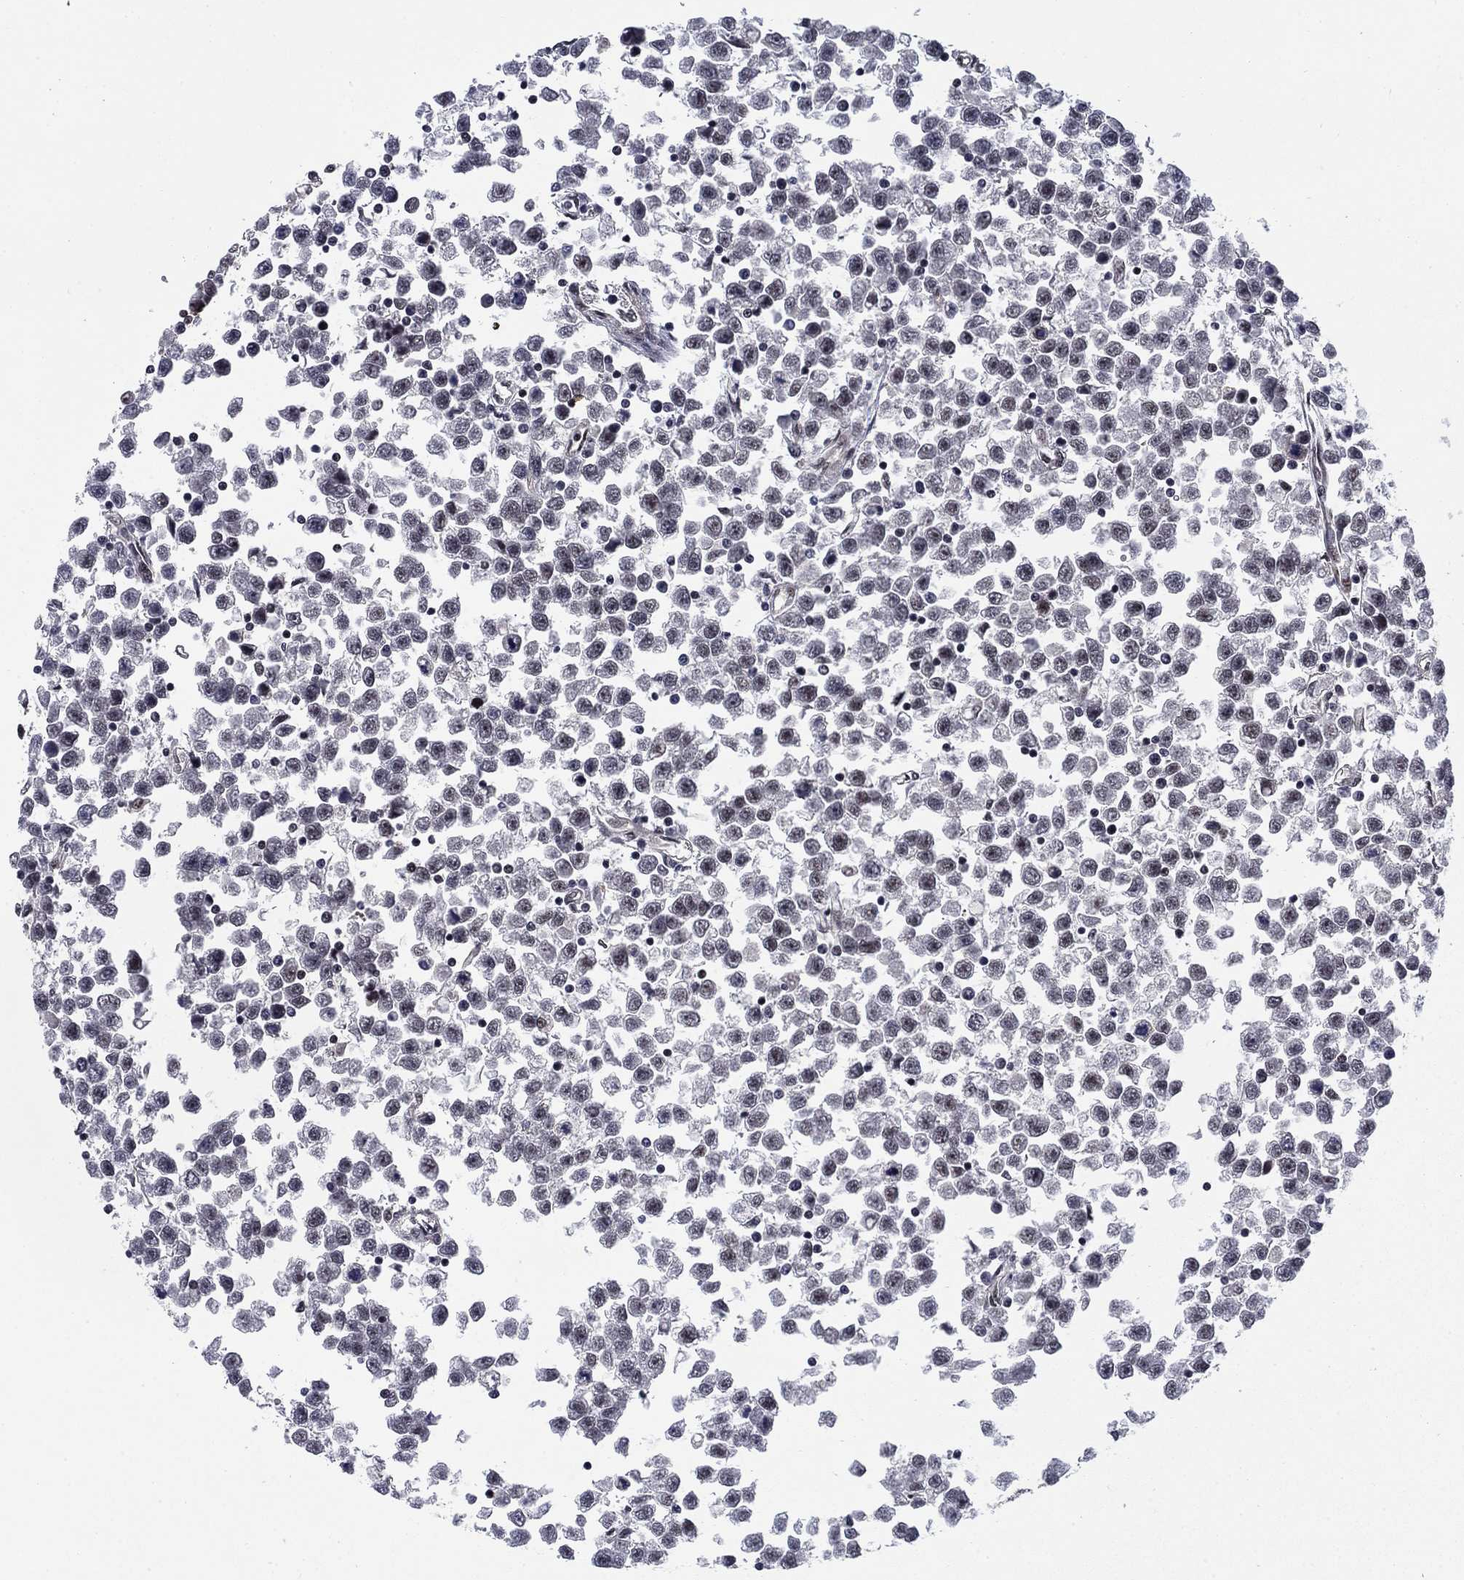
{"staining": {"intensity": "negative", "quantity": "none", "location": "none"}, "tissue": "testis cancer", "cell_type": "Tumor cells", "image_type": "cancer", "snomed": [{"axis": "morphology", "description": "Seminoma, NOS"}, {"axis": "topography", "description": "Testis"}], "caption": "Testis cancer (seminoma) was stained to show a protein in brown. There is no significant expression in tumor cells. The staining was performed using DAB to visualize the protein expression in brown, while the nuclei were stained in blue with hematoxylin (Magnification: 20x).", "gene": "RPRD1B", "patient": {"sex": "male", "age": 34}}